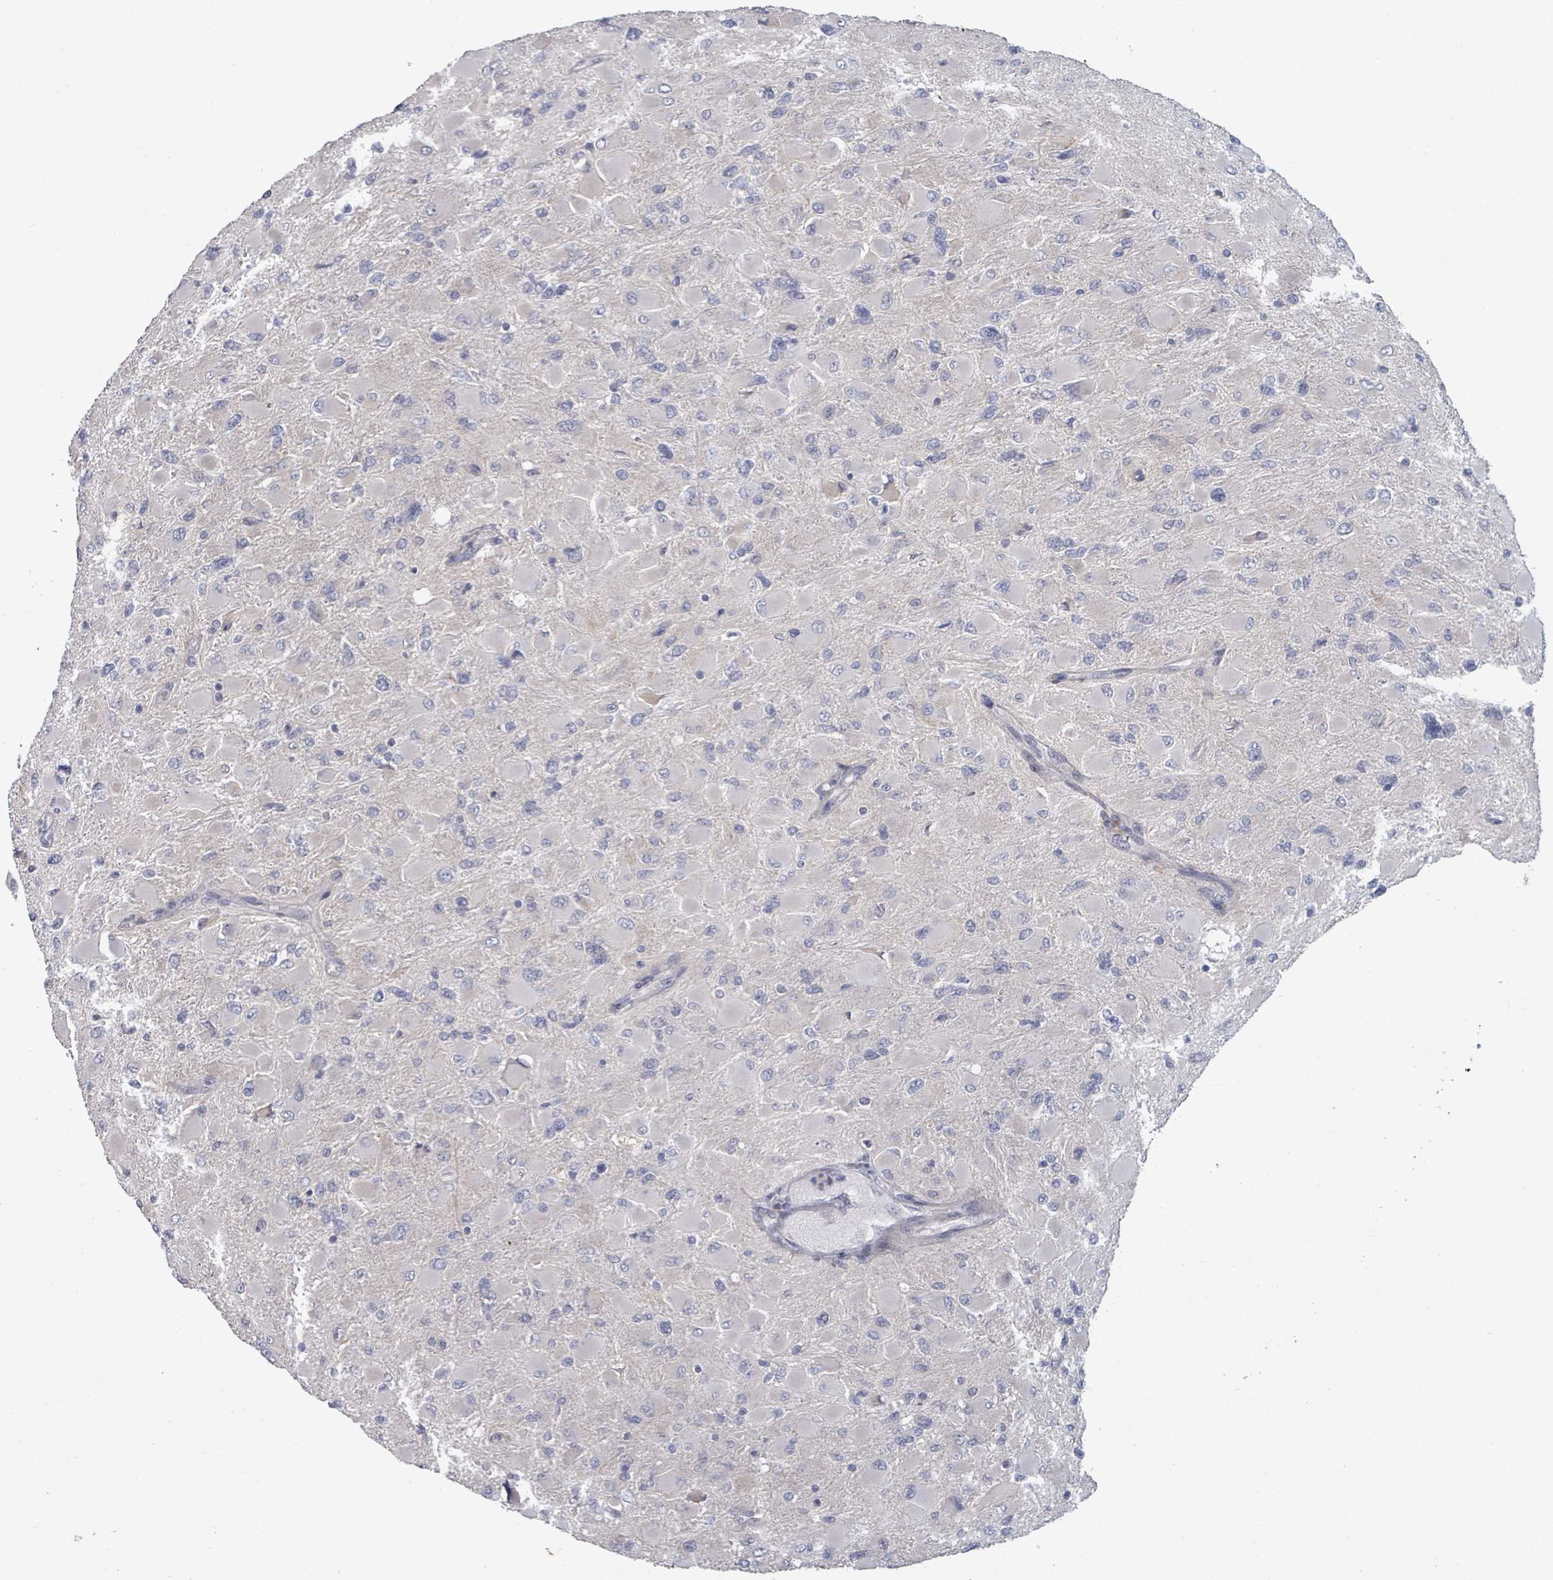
{"staining": {"intensity": "negative", "quantity": "none", "location": "none"}, "tissue": "glioma", "cell_type": "Tumor cells", "image_type": "cancer", "snomed": [{"axis": "morphology", "description": "Glioma, malignant, High grade"}, {"axis": "topography", "description": "Cerebral cortex"}], "caption": "There is no significant positivity in tumor cells of glioma.", "gene": "ASB12", "patient": {"sex": "female", "age": 36}}